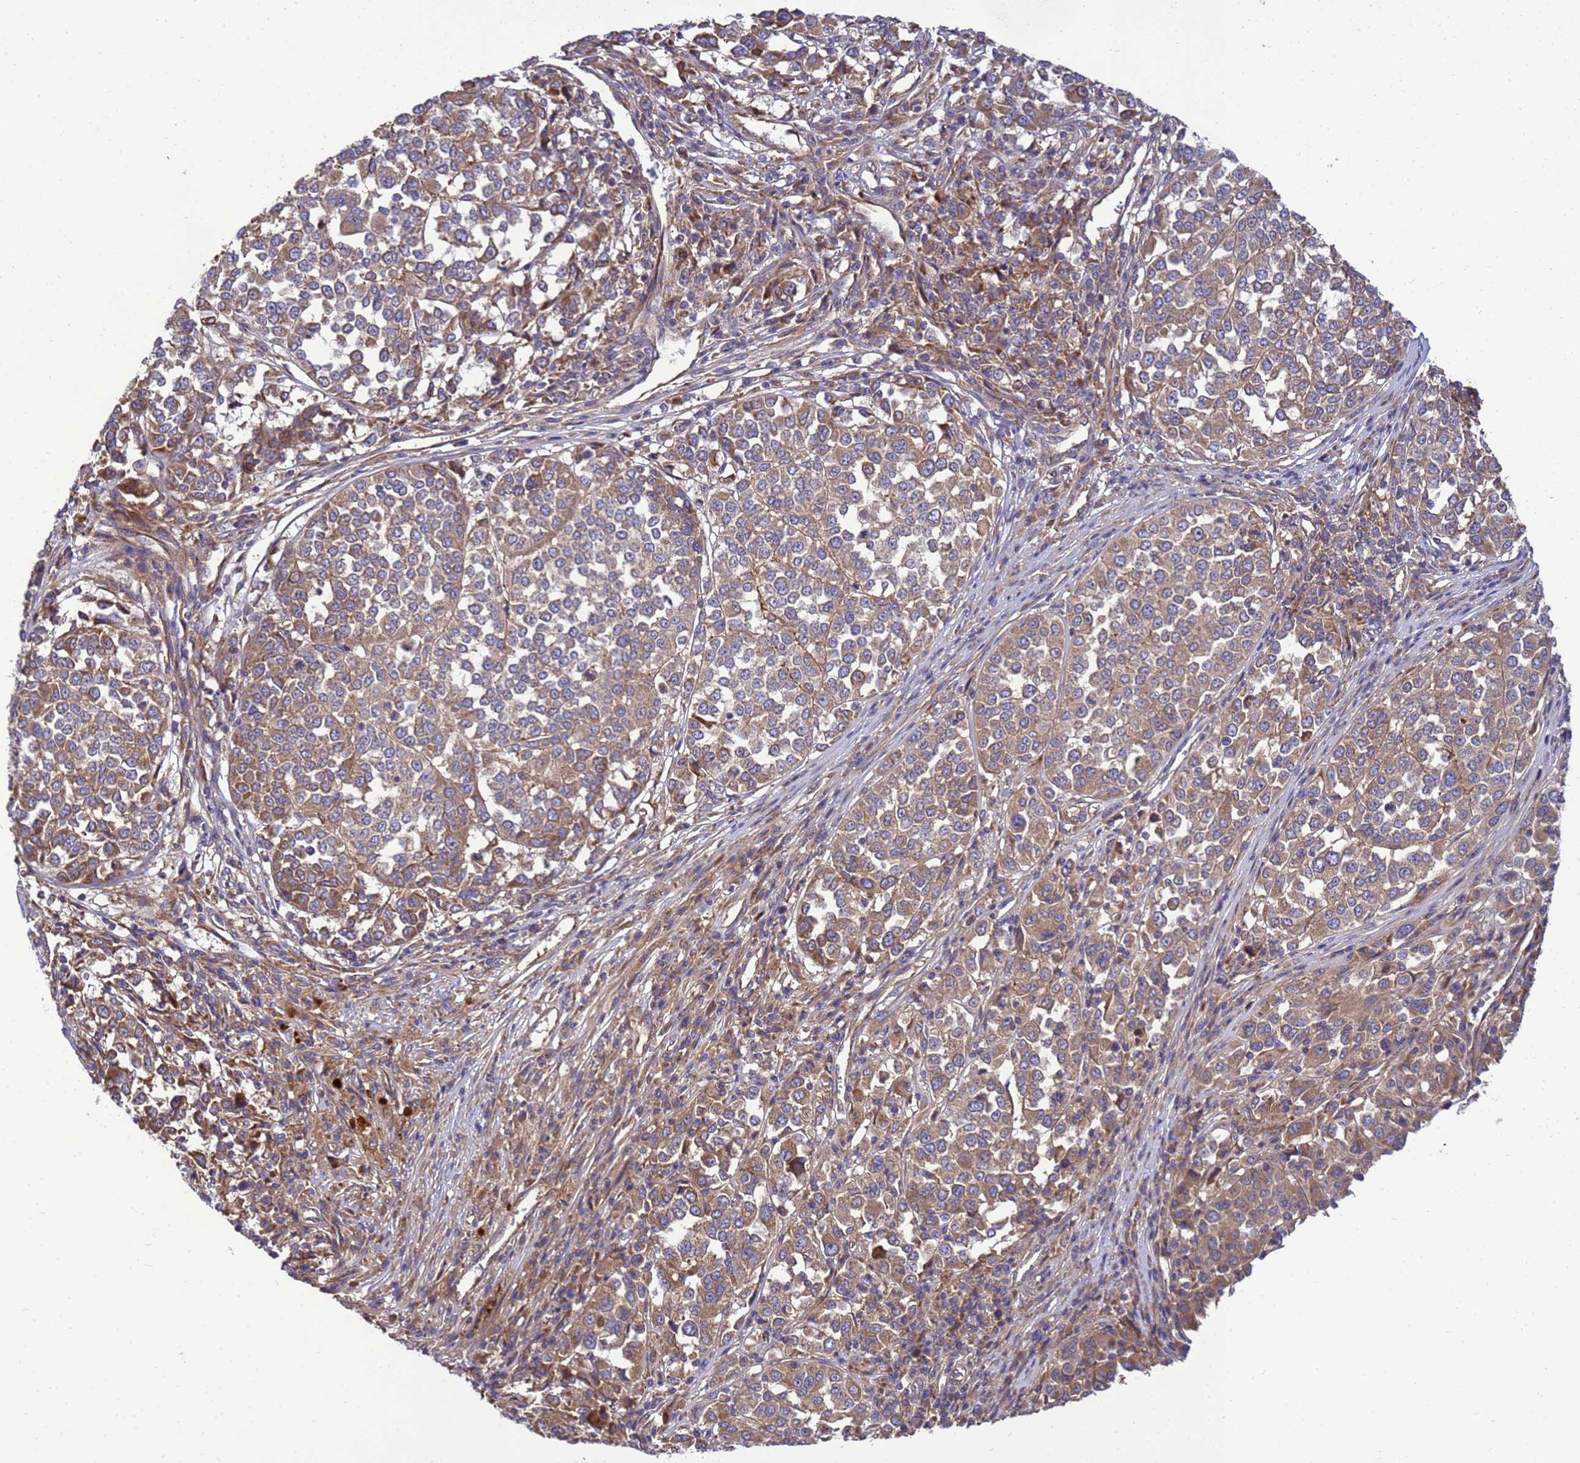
{"staining": {"intensity": "moderate", "quantity": ">75%", "location": "cytoplasmic/membranous"}, "tissue": "melanoma", "cell_type": "Tumor cells", "image_type": "cancer", "snomed": [{"axis": "morphology", "description": "Malignant melanoma, Metastatic site"}, {"axis": "topography", "description": "Lymph node"}], "caption": "A brown stain labels moderate cytoplasmic/membranous positivity of a protein in melanoma tumor cells.", "gene": "BECN1", "patient": {"sex": "male", "age": 44}}